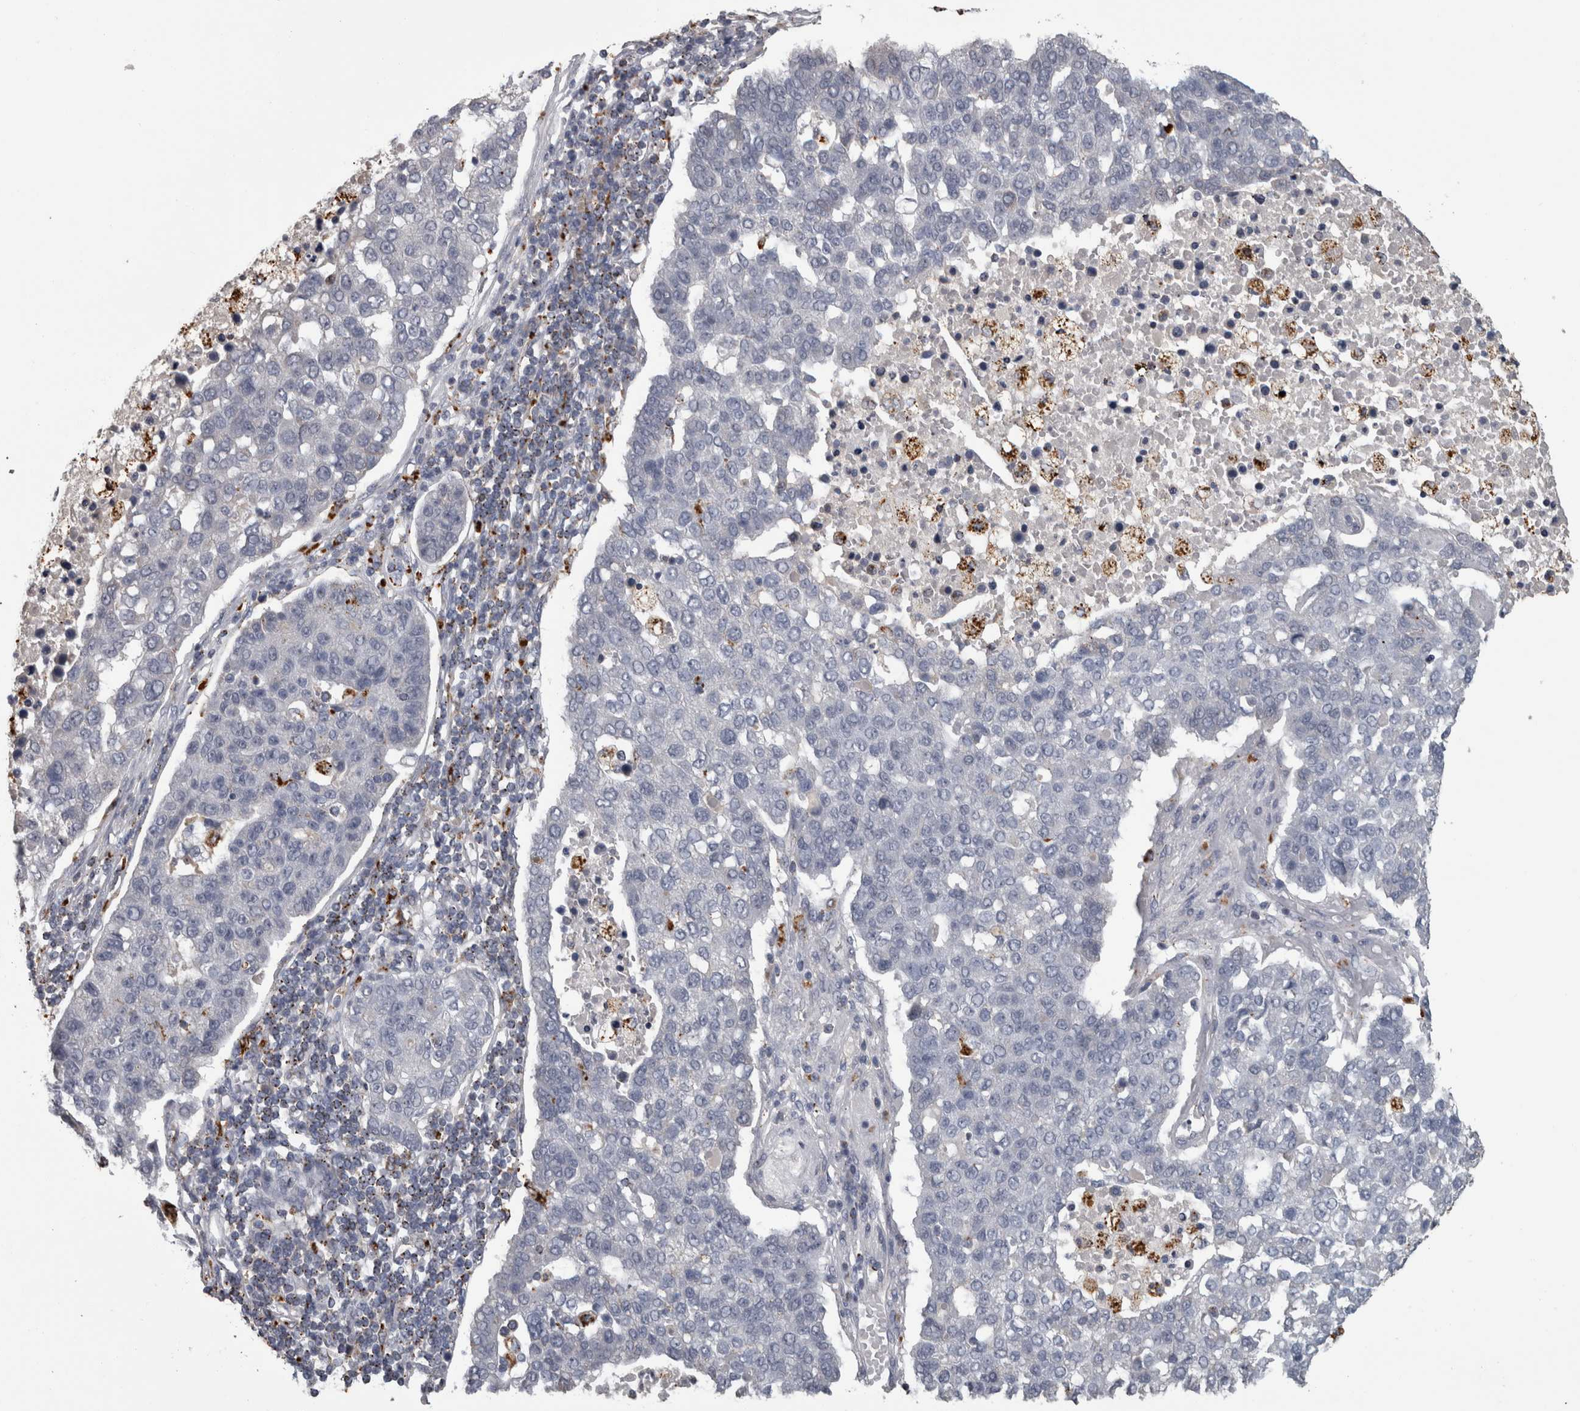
{"staining": {"intensity": "negative", "quantity": "none", "location": "none"}, "tissue": "pancreatic cancer", "cell_type": "Tumor cells", "image_type": "cancer", "snomed": [{"axis": "morphology", "description": "Adenocarcinoma, NOS"}, {"axis": "topography", "description": "Pancreas"}], "caption": "There is no significant staining in tumor cells of adenocarcinoma (pancreatic). (DAB (3,3'-diaminobenzidine) IHC visualized using brightfield microscopy, high magnification).", "gene": "NAAA", "patient": {"sex": "female", "age": 61}}